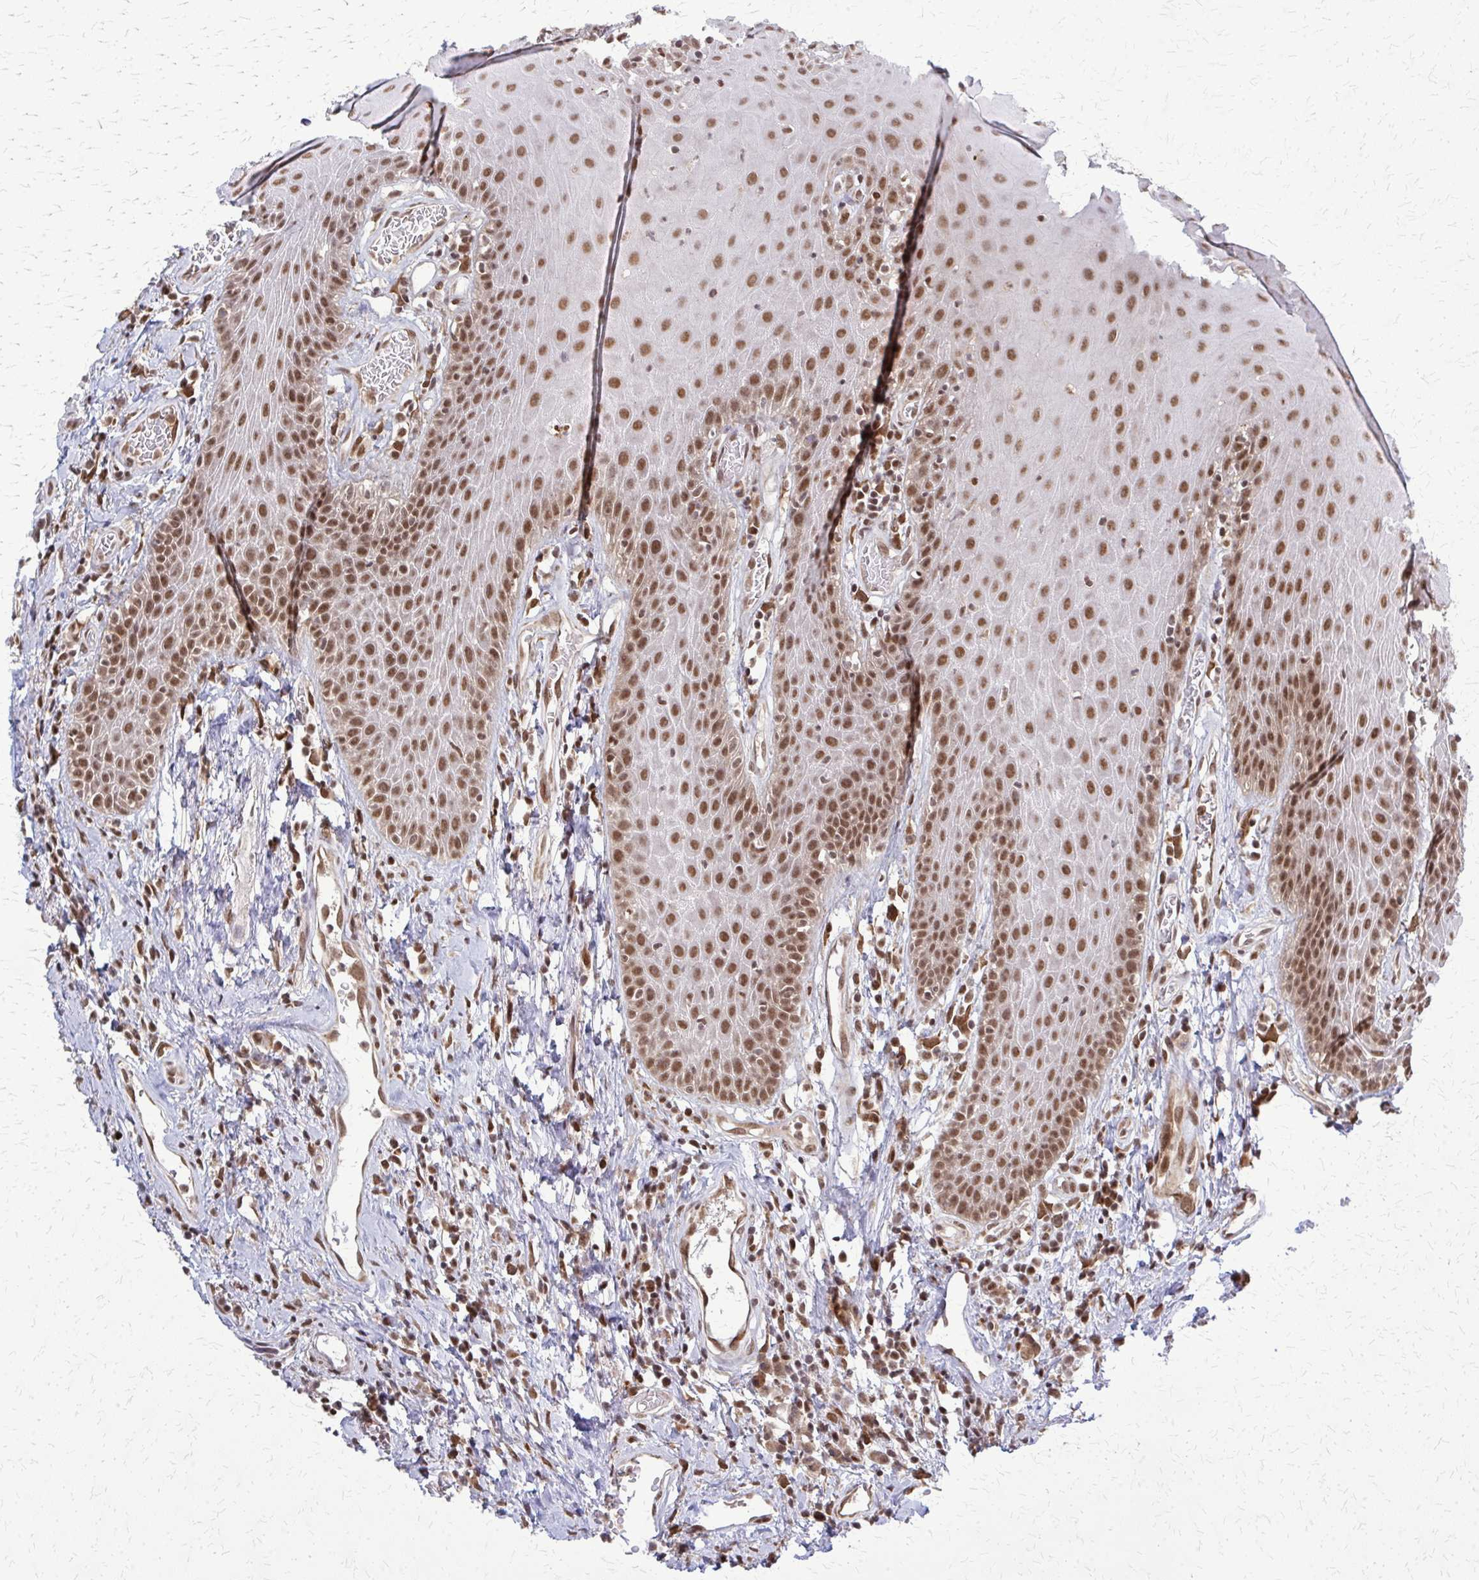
{"staining": {"intensity": "moderate", "quantity": ">75%", "location": "nuclear"}, "tissue": "head and neck cancer", "cell_type": "Tumor cells", "image_type": "cancer", "snomed": [{"axis": "morphology", "description": "Squamous cell carcinoma, NOS"}, {"axis": "topography", "description": "Head-Neck"}], "caption": "Human head and neck cancer stained for a protein (brown) displays moderate nuclear positive staining in about >75% of tumor cells.", "gene": "HDAC3", "patient": {"sex": "female", "age": 59}}